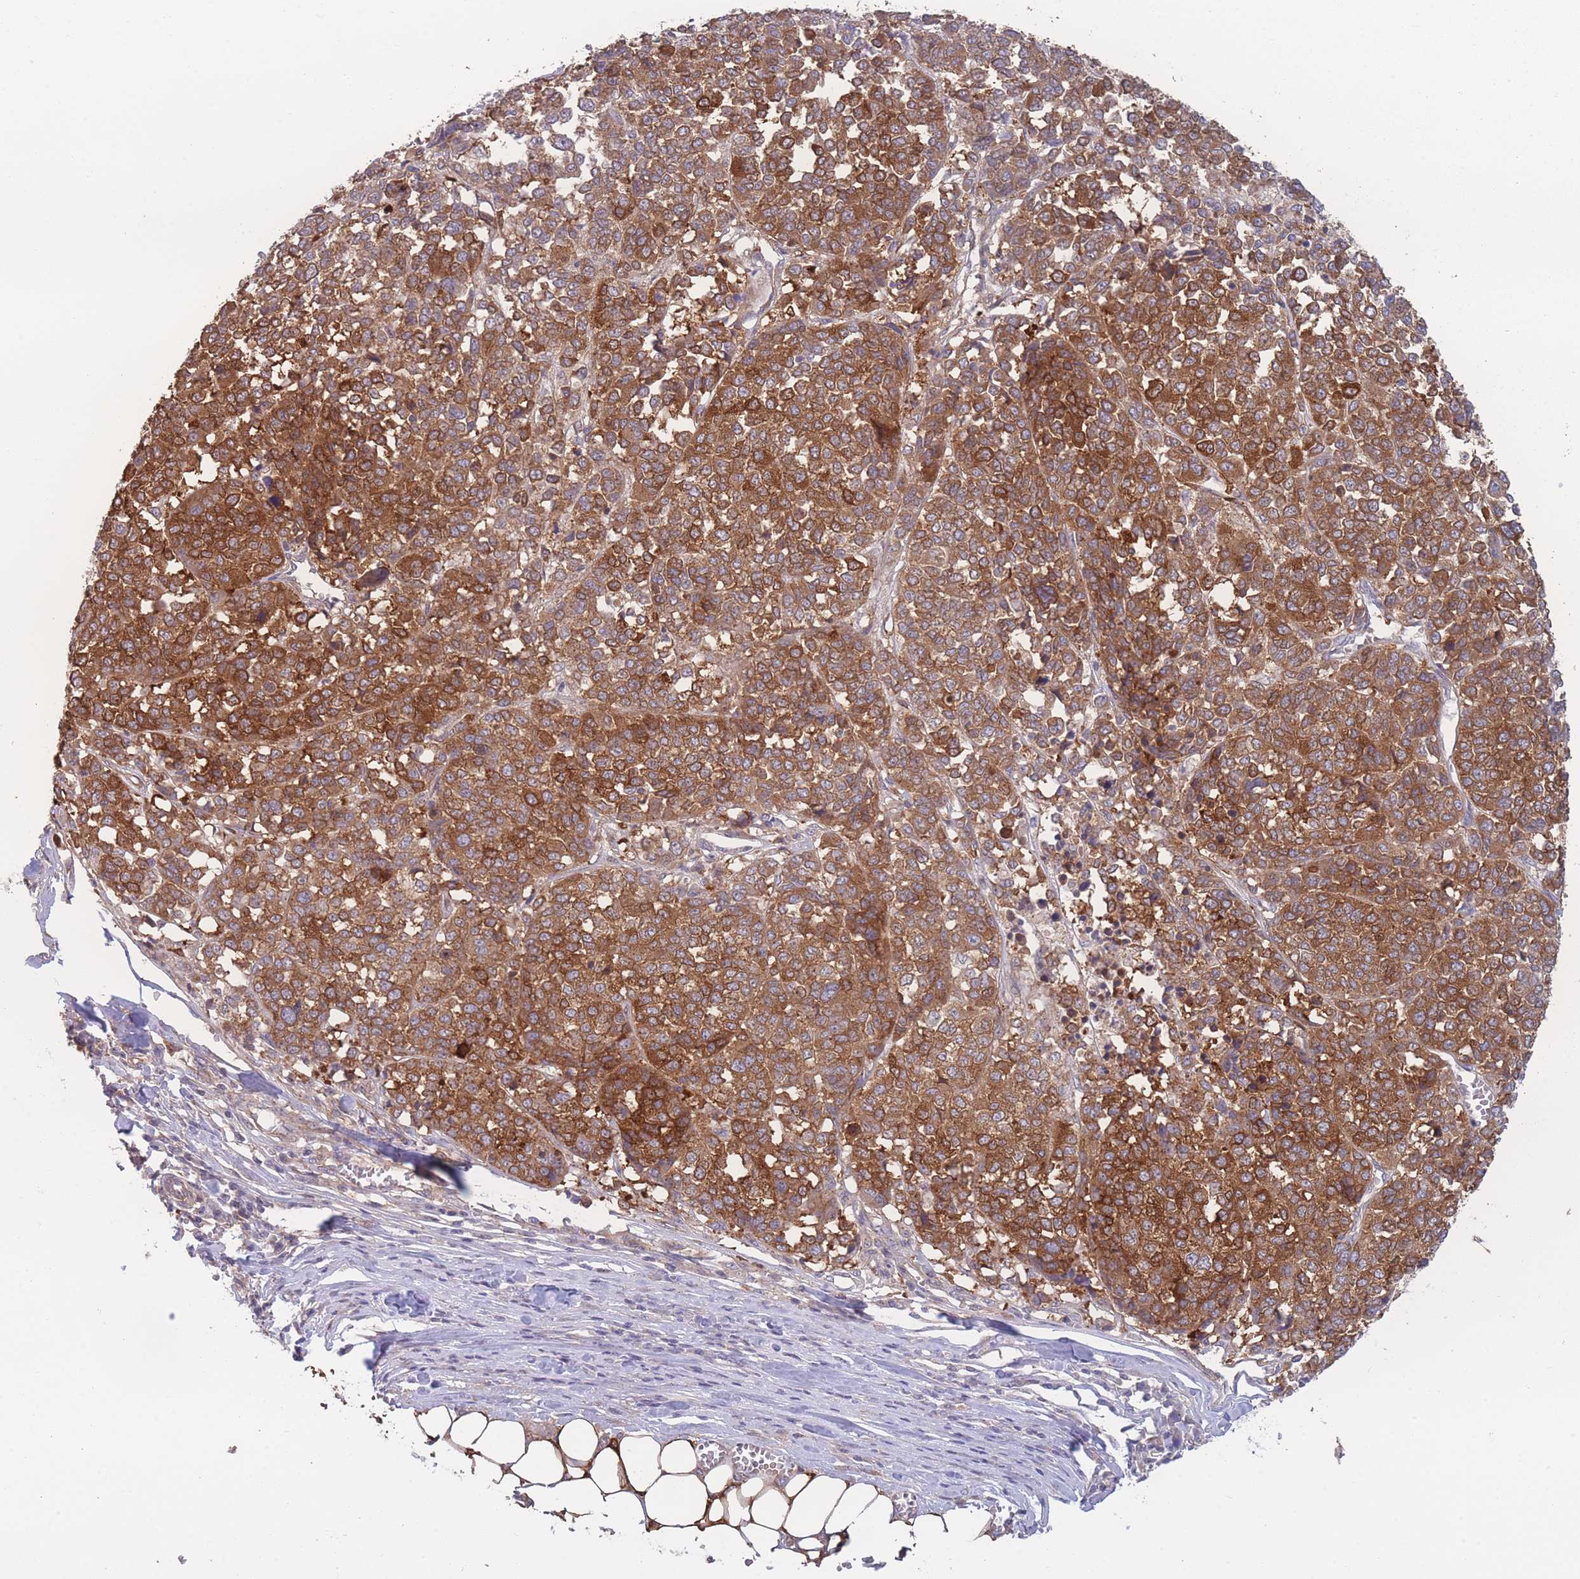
{"staining": {"intensity": "strong", "quantity": ">75%", "location": "cytoplasmic/membranous"}, "tissue": "melanoma", "cell_type": "Tumor cells", "image_type": "cancer", "snomed": [{"axis": "morphology", "description": "Malignant melanoma, Metastatic site"}, {"axis": "topography", "description": "Lymph node"}], "caption": "Malignant melanoma (metastatic site) stained with a protein marker shows strong staining in tumor cells.", "gene": "STEAP3", "patient": {"sex": "male", "age": 44}}